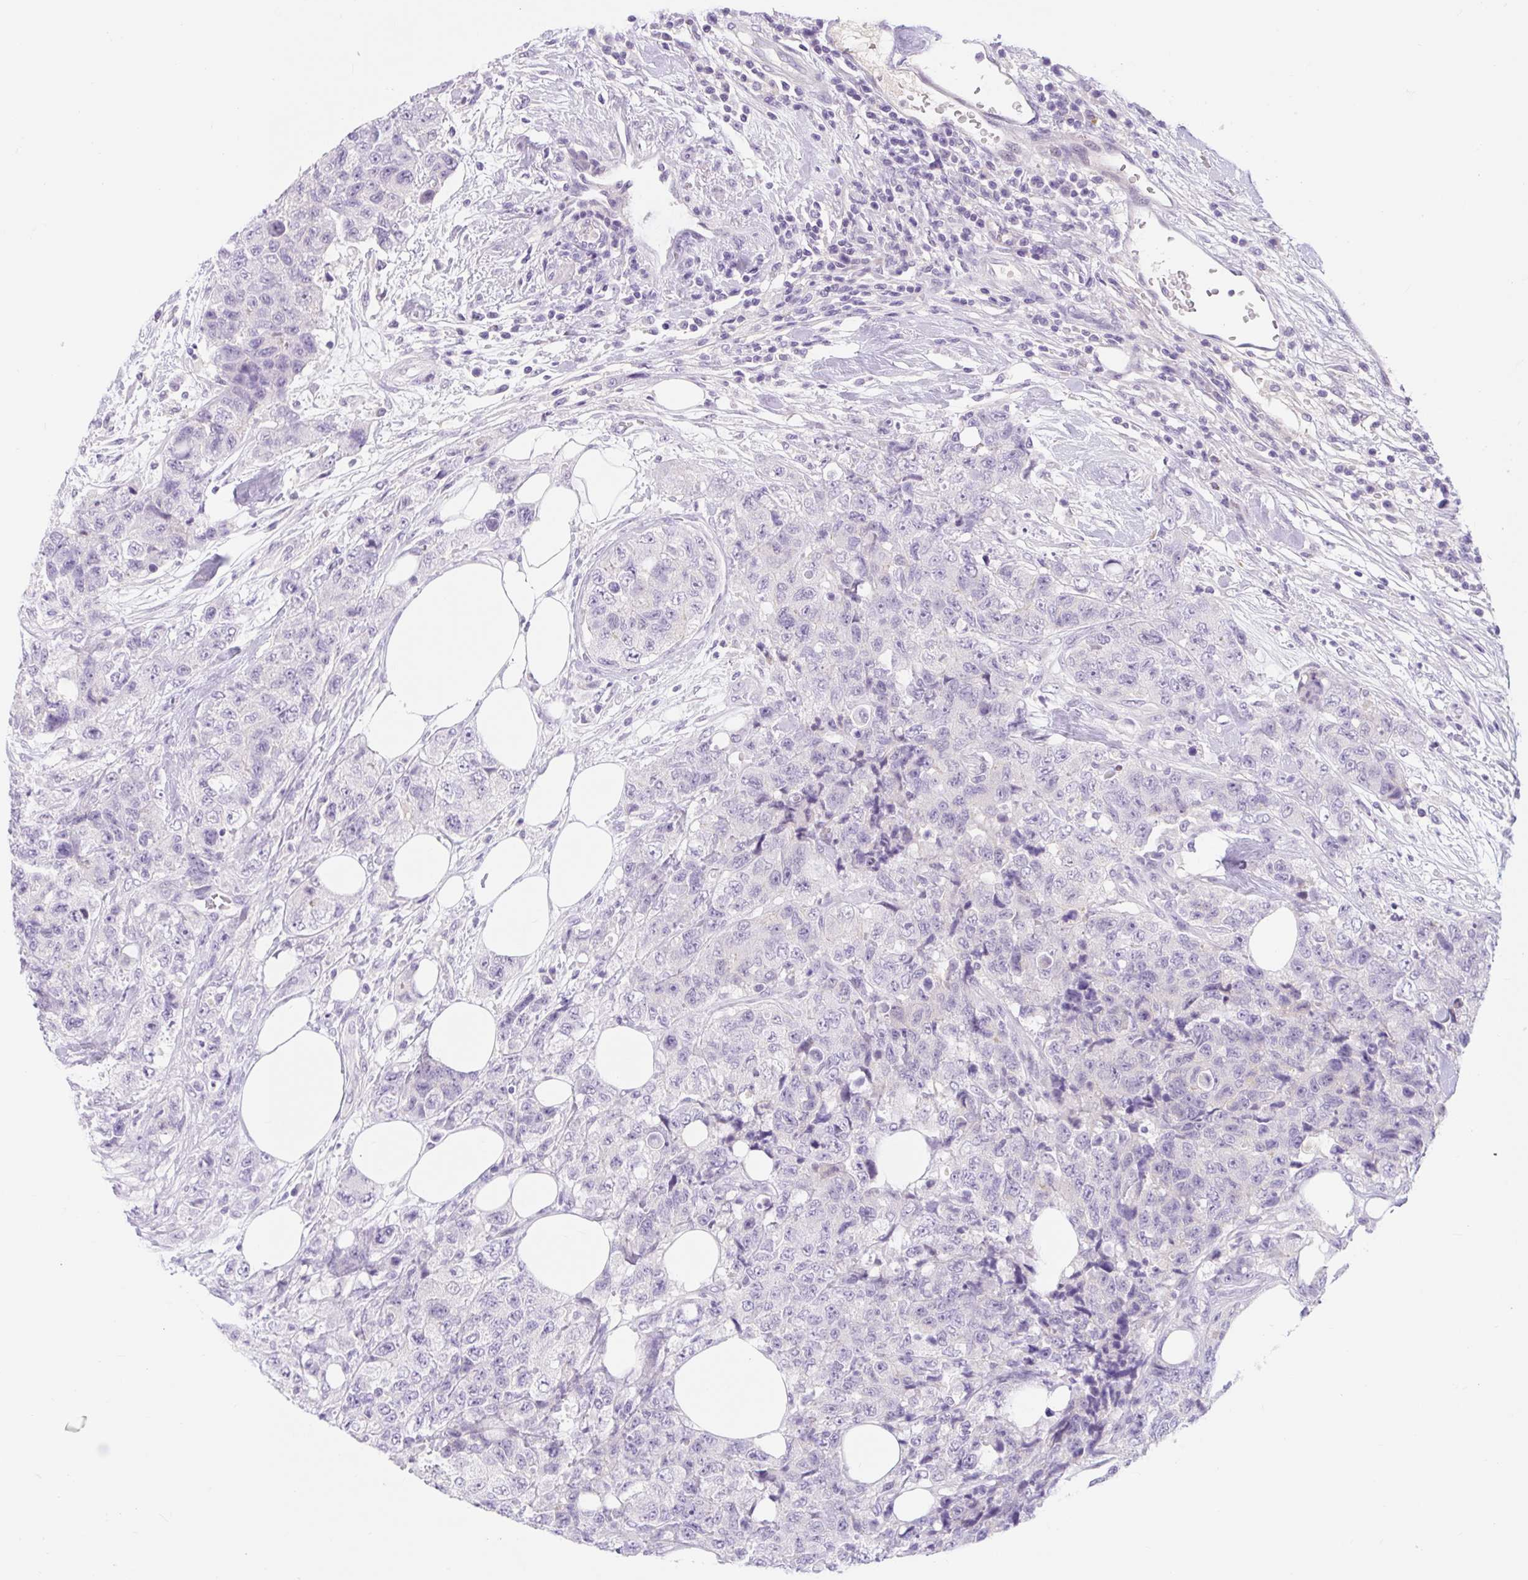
{"staining": {"intensity": "negative", "quantity": "none", "location": "none"}, "tissue": "urothelial cancer", "cell_type": "Tumor cells", "image_type": "cancer", "snomed": [{"axis": "morphology", "description": "Urothelial carcinoma, High grade"}, {"axis": "topography", "description": "Urinary bladder"}], "caption": "Micrograph shows no protein expression in tumor cells of urothelial carcinoma (high-grade) tissue.", "gene": "SLC28A1", "patient": {"sex": "female", "age": 78}}